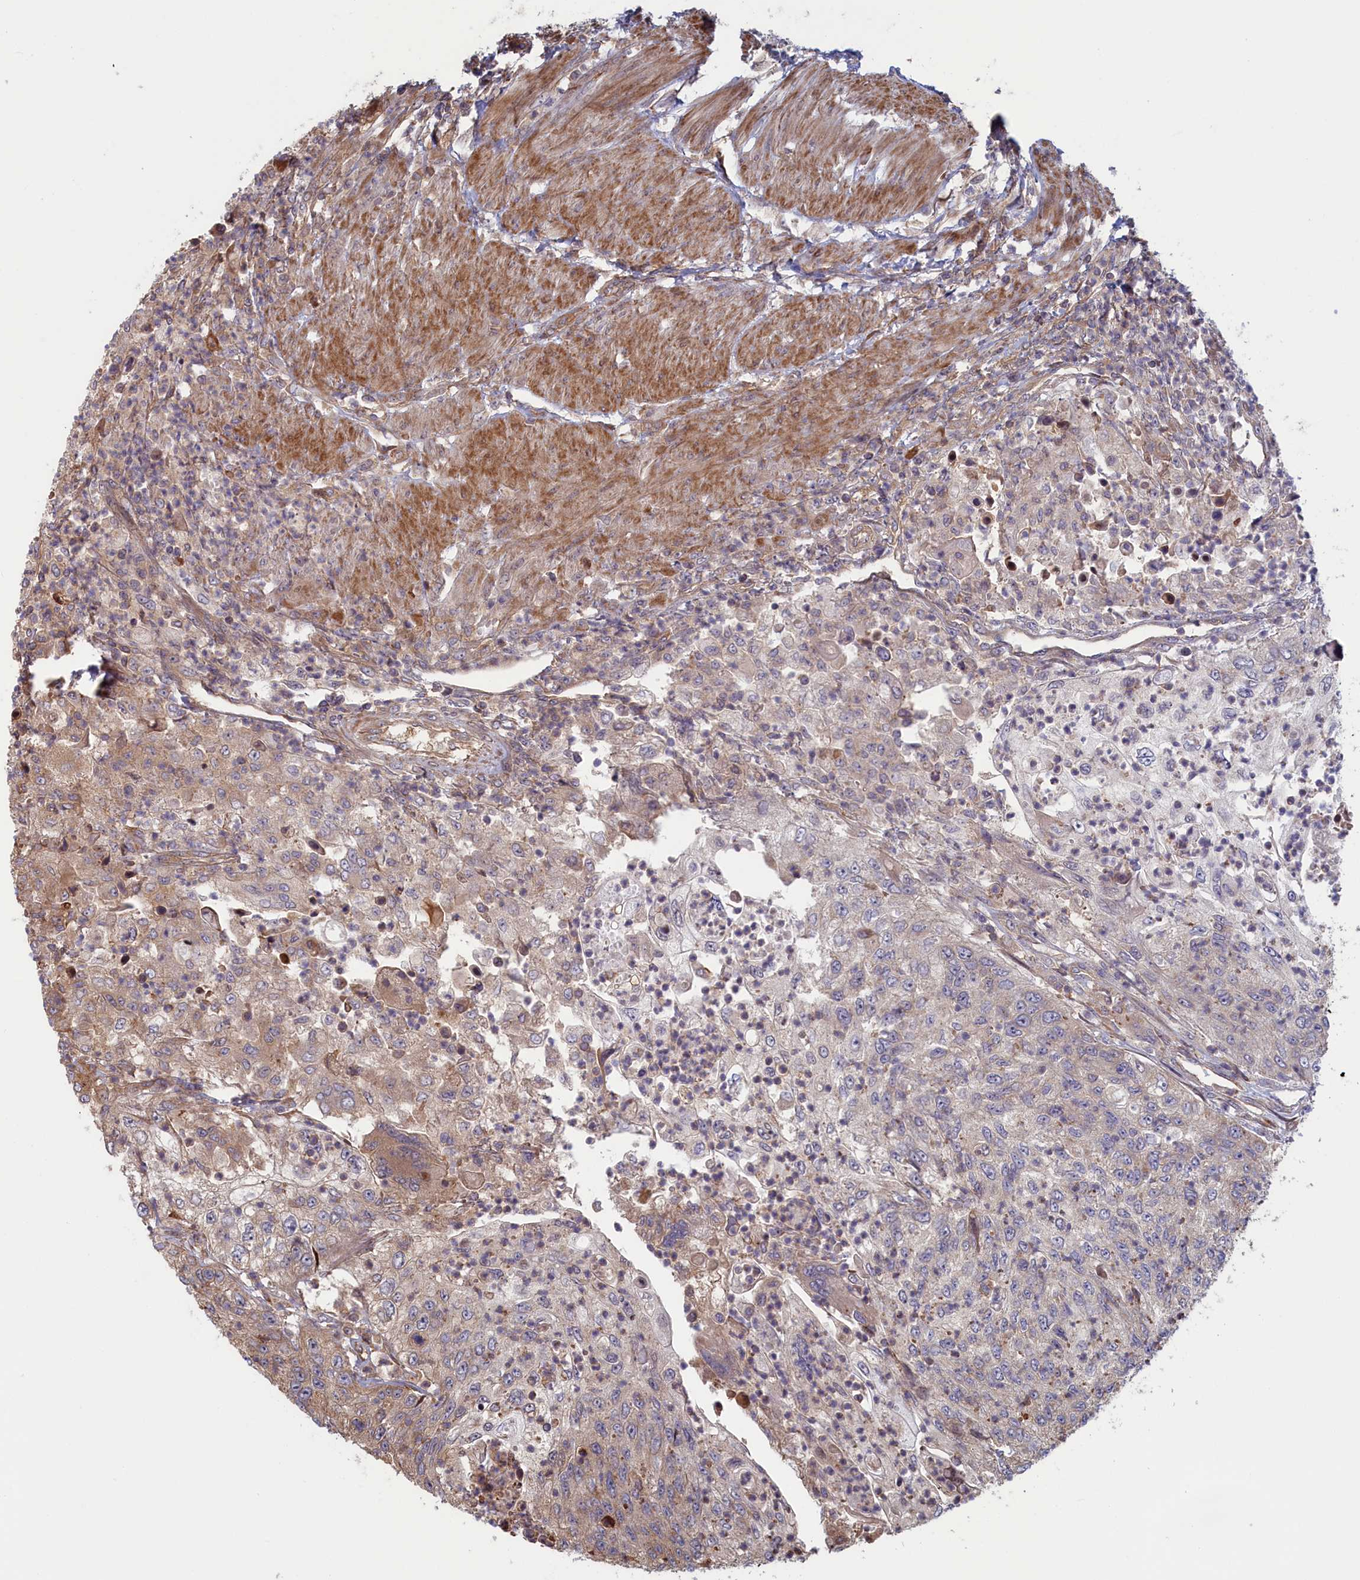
{"staining": {"intensity": "weak", "quantity": "<25%", "location": "cytoplasmic/membranous"}, "tissue": "urothelial cancer", "cell_type": "Tumor cells", "image_type": "cancer", "snomed": [{"axis": "morphology", "description": "Urothelial carcinoma, High grade"}, {"axis": "topography", "description": "Urinary bladder"}], "caption": "Photomicrograph shows no protein staining in tumor cells of urothelial cancer tissue. (Immunohistochemistry (ihc), brightfield microscopy, high magnification).", "gene": "RILPL1", "patient": {"sex": "female", "age": 60}}